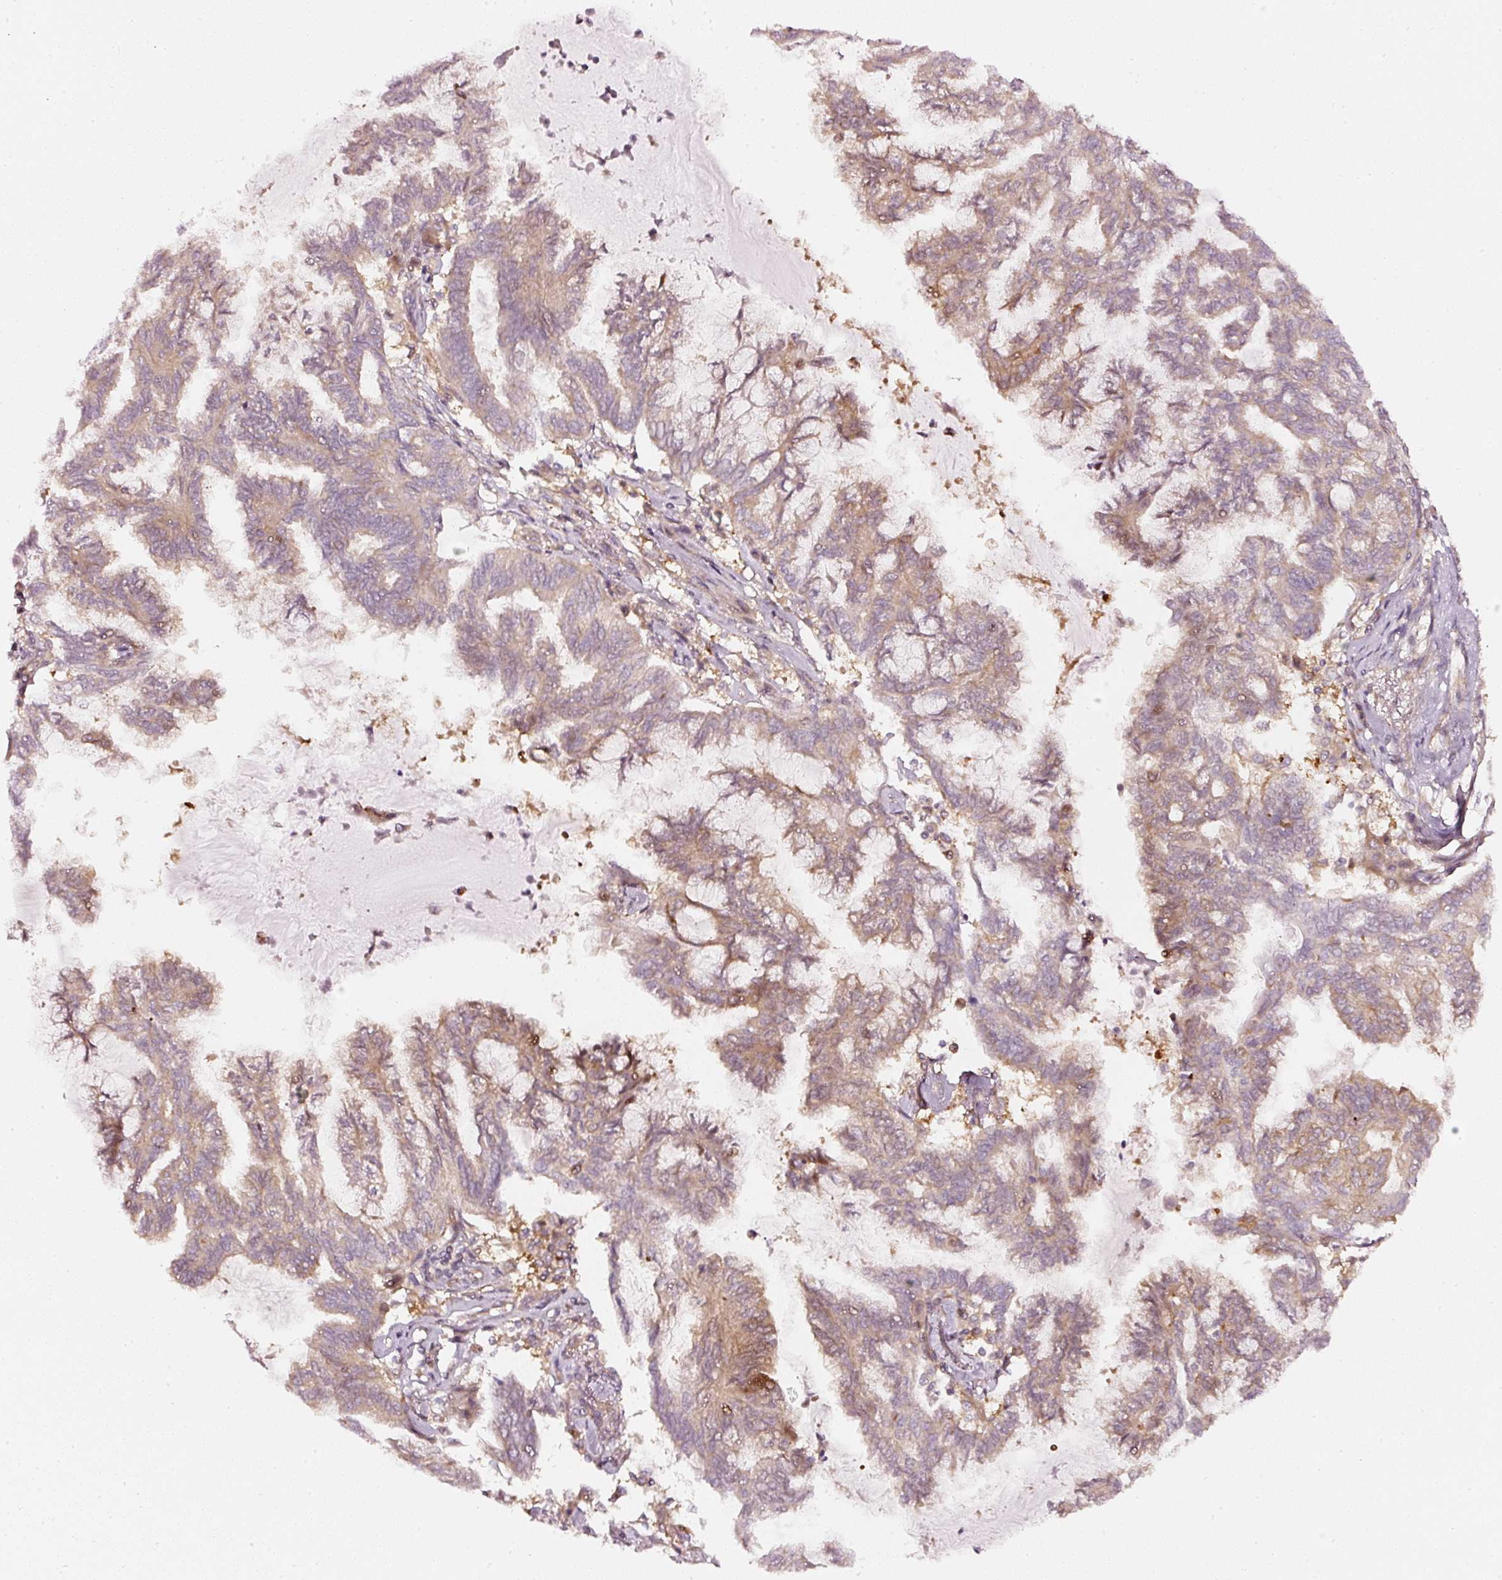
{"staining": {"intensity": "moderate", "quantity": ">75%", "location": "cytoplasmic/membranous"}, "tissue": "endometrial cancer", "cell_type": "Tumor cells", "image_type": "cancer", "snomed": [{"axis": "morphology", "description": "Adenocarcinoma, NOS"}, {"axis": "topography", "description": "Endometrium"}], "caption": "An image of endometrial cancer (adenocarcinoma) stained for a protein shows moderate cytoplasmic/membranous brown staining in tumor cells.", "gene": "ASMTL", "patient": {"sex": "female", "age": 86}}